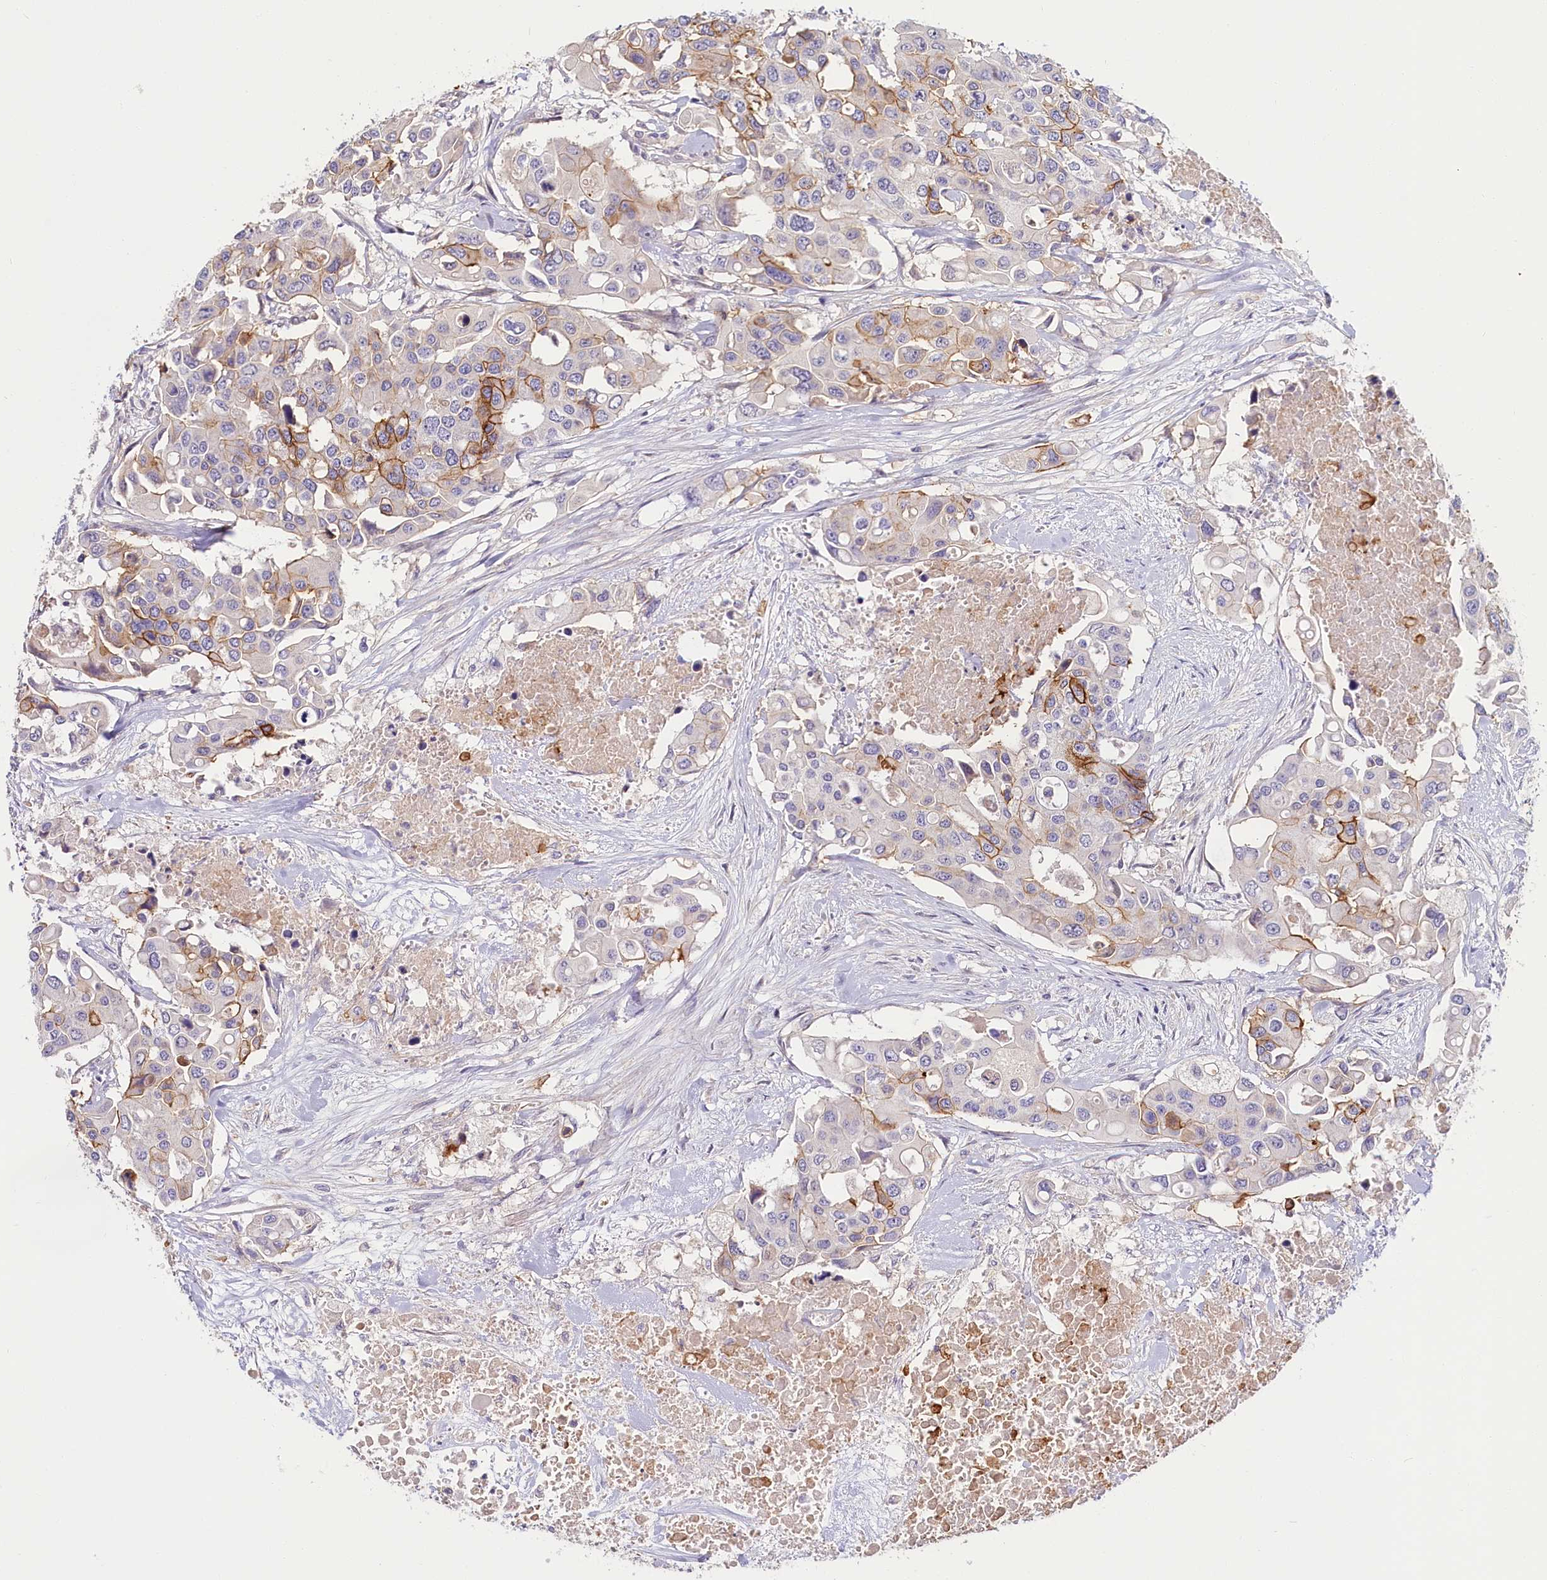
{"staining": {"intensity": "strong", "quantity": "<25%", "location": "cytoplasmic/membranous"}, "tissue": "colorectal cancer", "cell_type": "Tumor cells", "image_type": "cancer", "snomed": [{"axis": "morphology", "description": "Adenocarcinoma, NOS"}, {"axis": "topography", "description": "Colon"}], "caption": "An immunohistochemistry photomicrograph of neoplastic tissue is shown. Protein staining in brown labels strong cytoplasmic/membranous positivity in colorectal cancer within tumor cells. (Stains: DAB (3,3'-diaminobenzidine) in brown, nuclei in blue, Microscopy: brightfield microscopy at high magnification).", "gene": "PDE6D", "patient": {"sex": "male", "age": 77}}